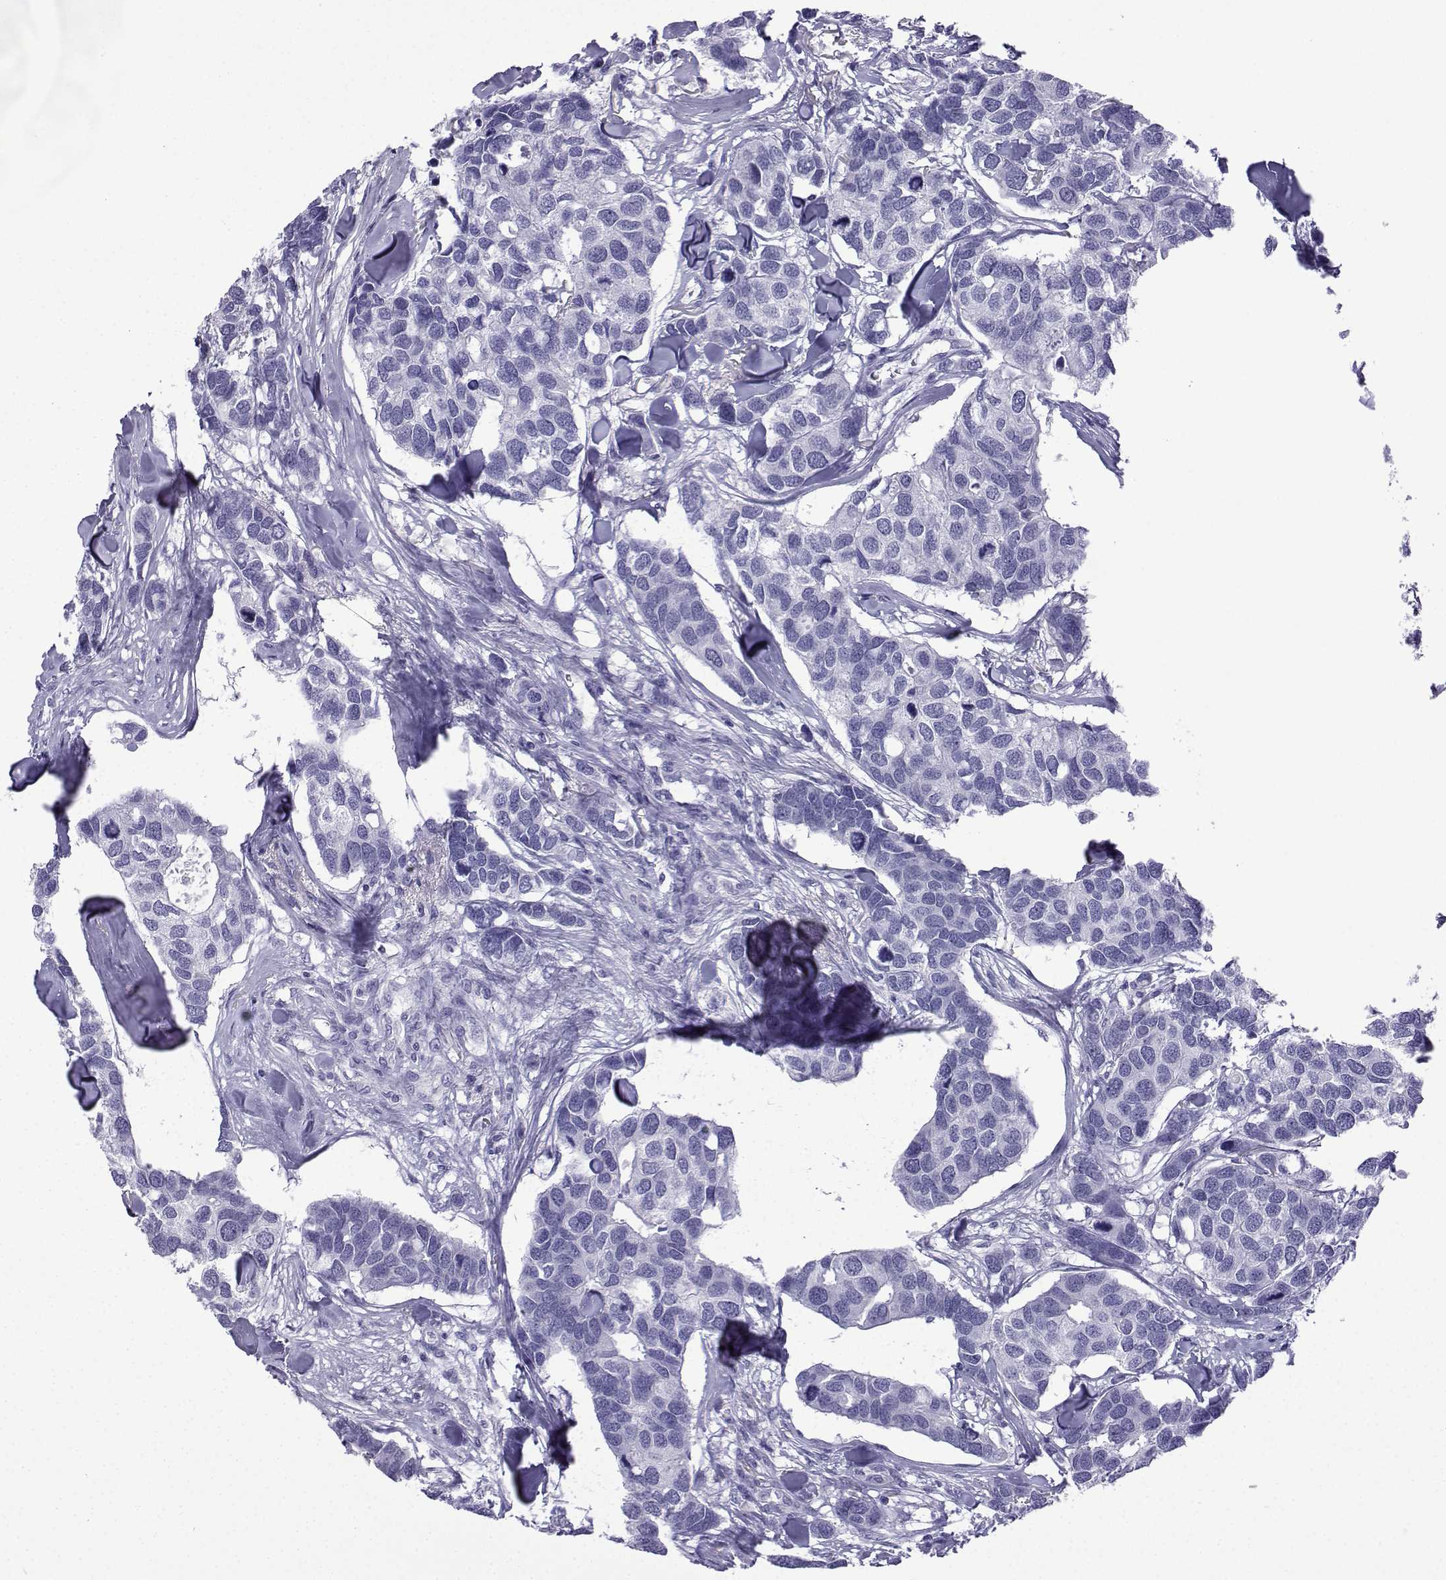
{"staining": {"intensity": "negative", "quantity": "none", "location": "none"}, "tissue": "breast cancer", "cell_type": "Tumor cells", "image_type": "cancer", "snomed": [{"axis": "morphology", "description": "Duct carcinoma"}, {"axis": "topography", "description": "Breast"}], "caption": "Photomicrograph shows no significant protein staining in tumor cells of breast infiltrating ductal carcinoma.", "gene": "TRIM46", "patient": {"sex": "female", "age": 83}}